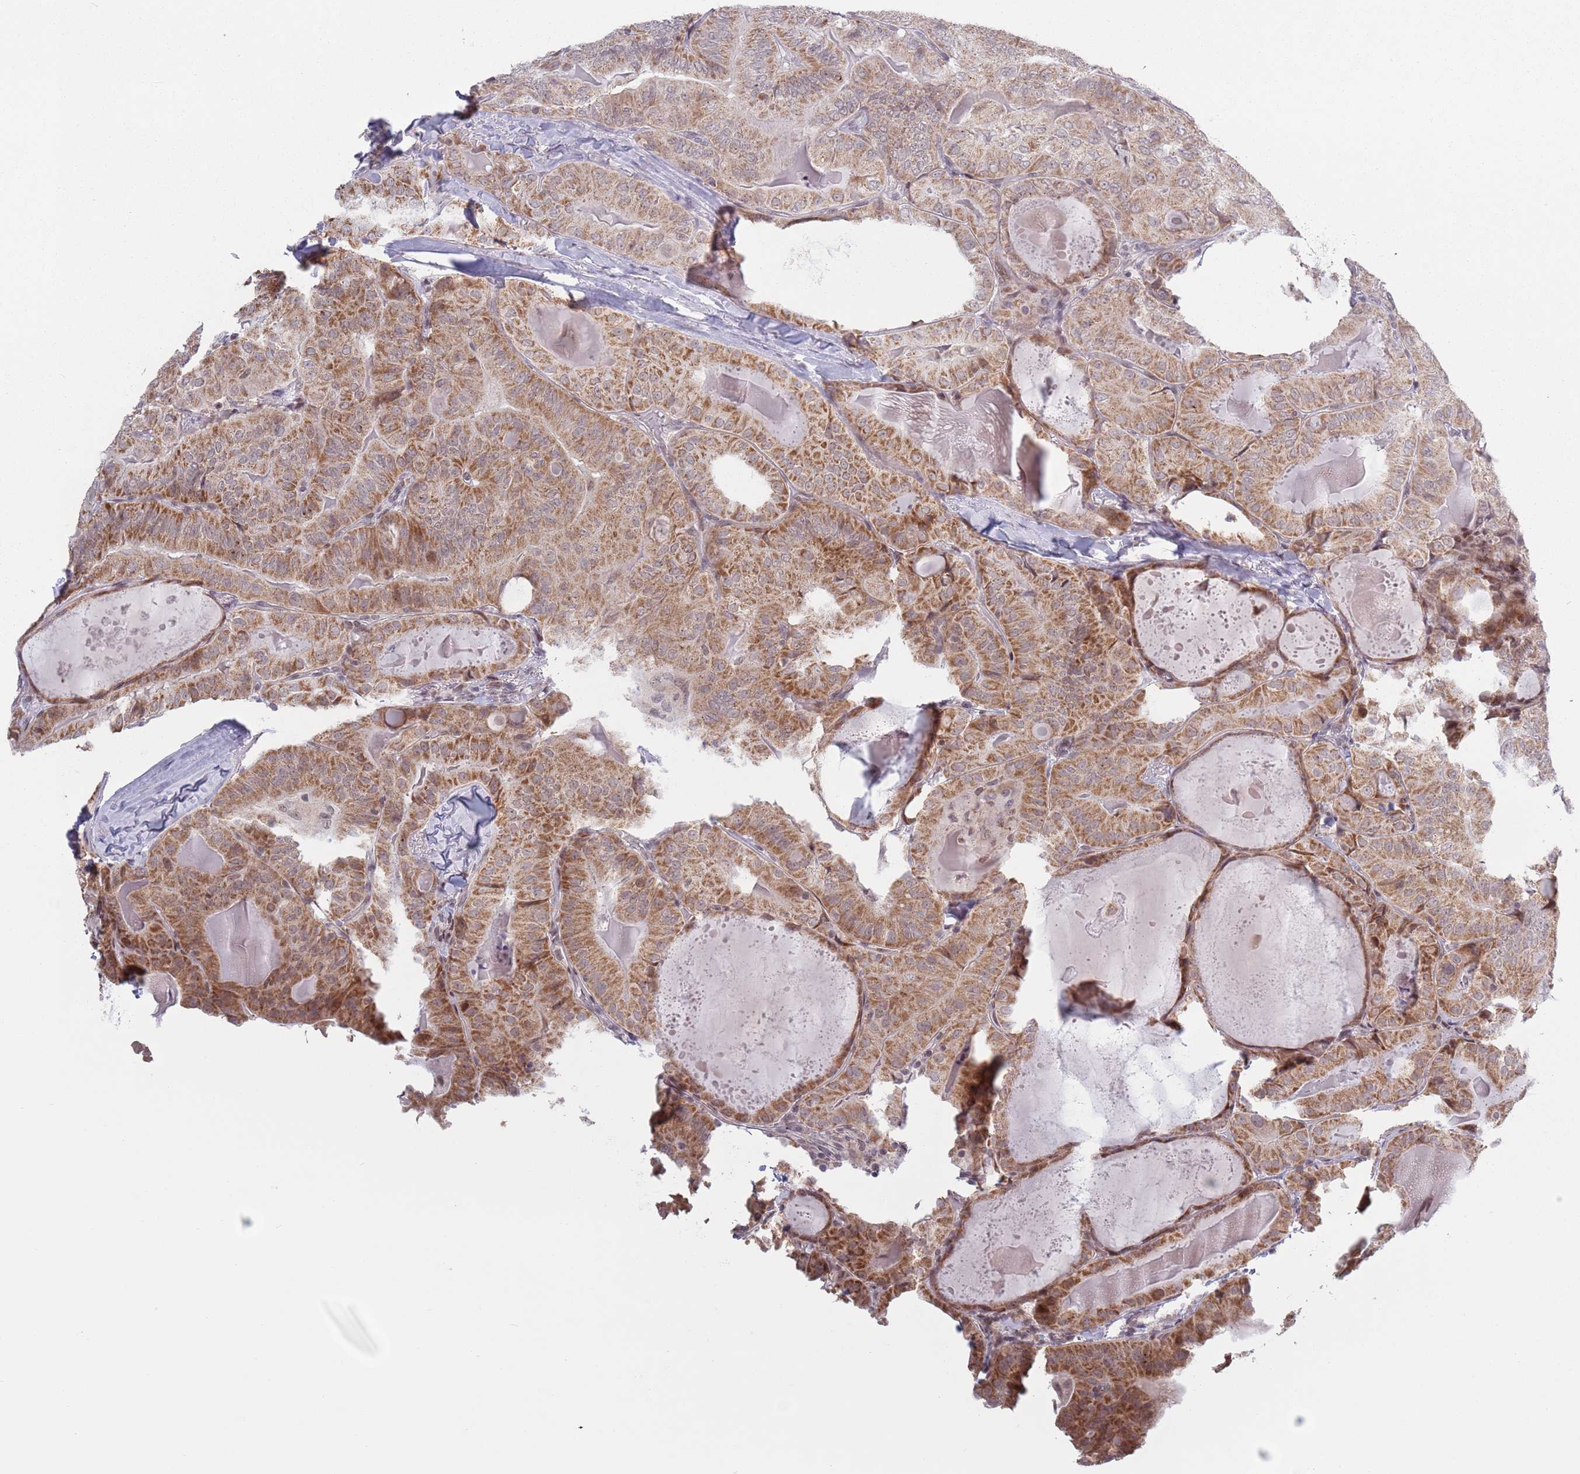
{"staining": {"intensity": "moderate", "quantity": ">75%", "location": "cytoplasmic/membranous"}, "tissue": "thyroid cancer", "cell_type": "Tumor cells", "image_type": "cancer", "snomed": [{"axis": "morphology", "description": "Papillary adenocarcinoma, NOS"}, {"axis": "topography", "description": "Thyroid gland"}], "caption": "The photomicrograph shows immunohistochemical staining of thyroid cancer. There is moderate cytoplasmic/membranous staining is present in about >75% of tumor cells.", "gene": "MRPL34", "patient": {"sex": "female", "age": 68}}